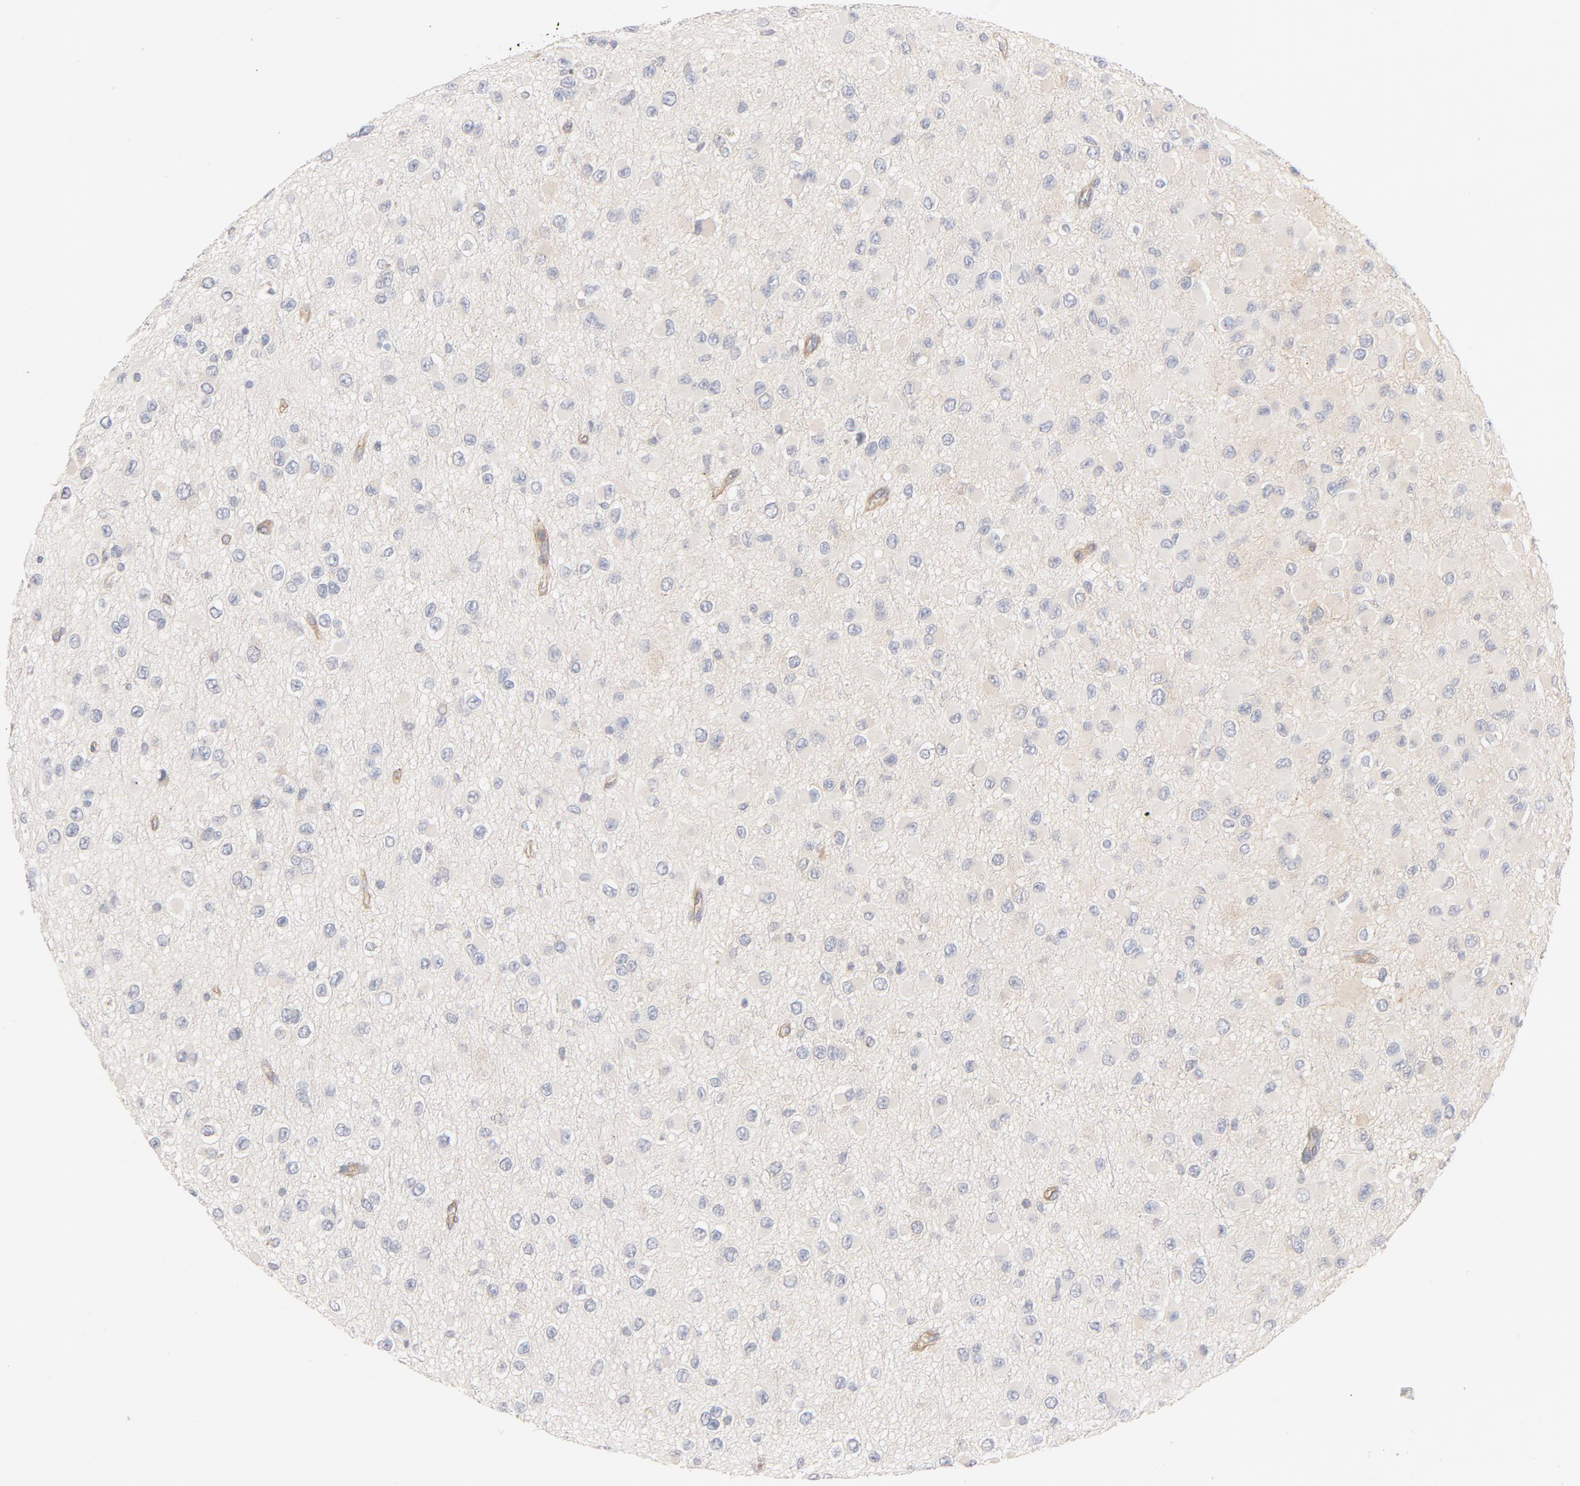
{"staining": {"intensity": "moderate", "quantity": "<25%", "location": "cytoplasmic/membranous"}, "tissue": "glioma", "cell_type": "Tumor cells", "image_type": "cancer", "snomed": [{"axis": "morphology", "description": "Glioma, malignant, Low grade"}, {"axis": "topography", "description": "Brain"}], "caption": "A low amount of moderate cytoplasmic/membranous staining is appreciated in about <25% of tumor cells in malignant glioma (low-grade) tissue. Ihc stains the protein of interest in brown and the nuclei are stained blue.", "gene": "STRN3", "patient": {"sex": "male", "age": 42}}